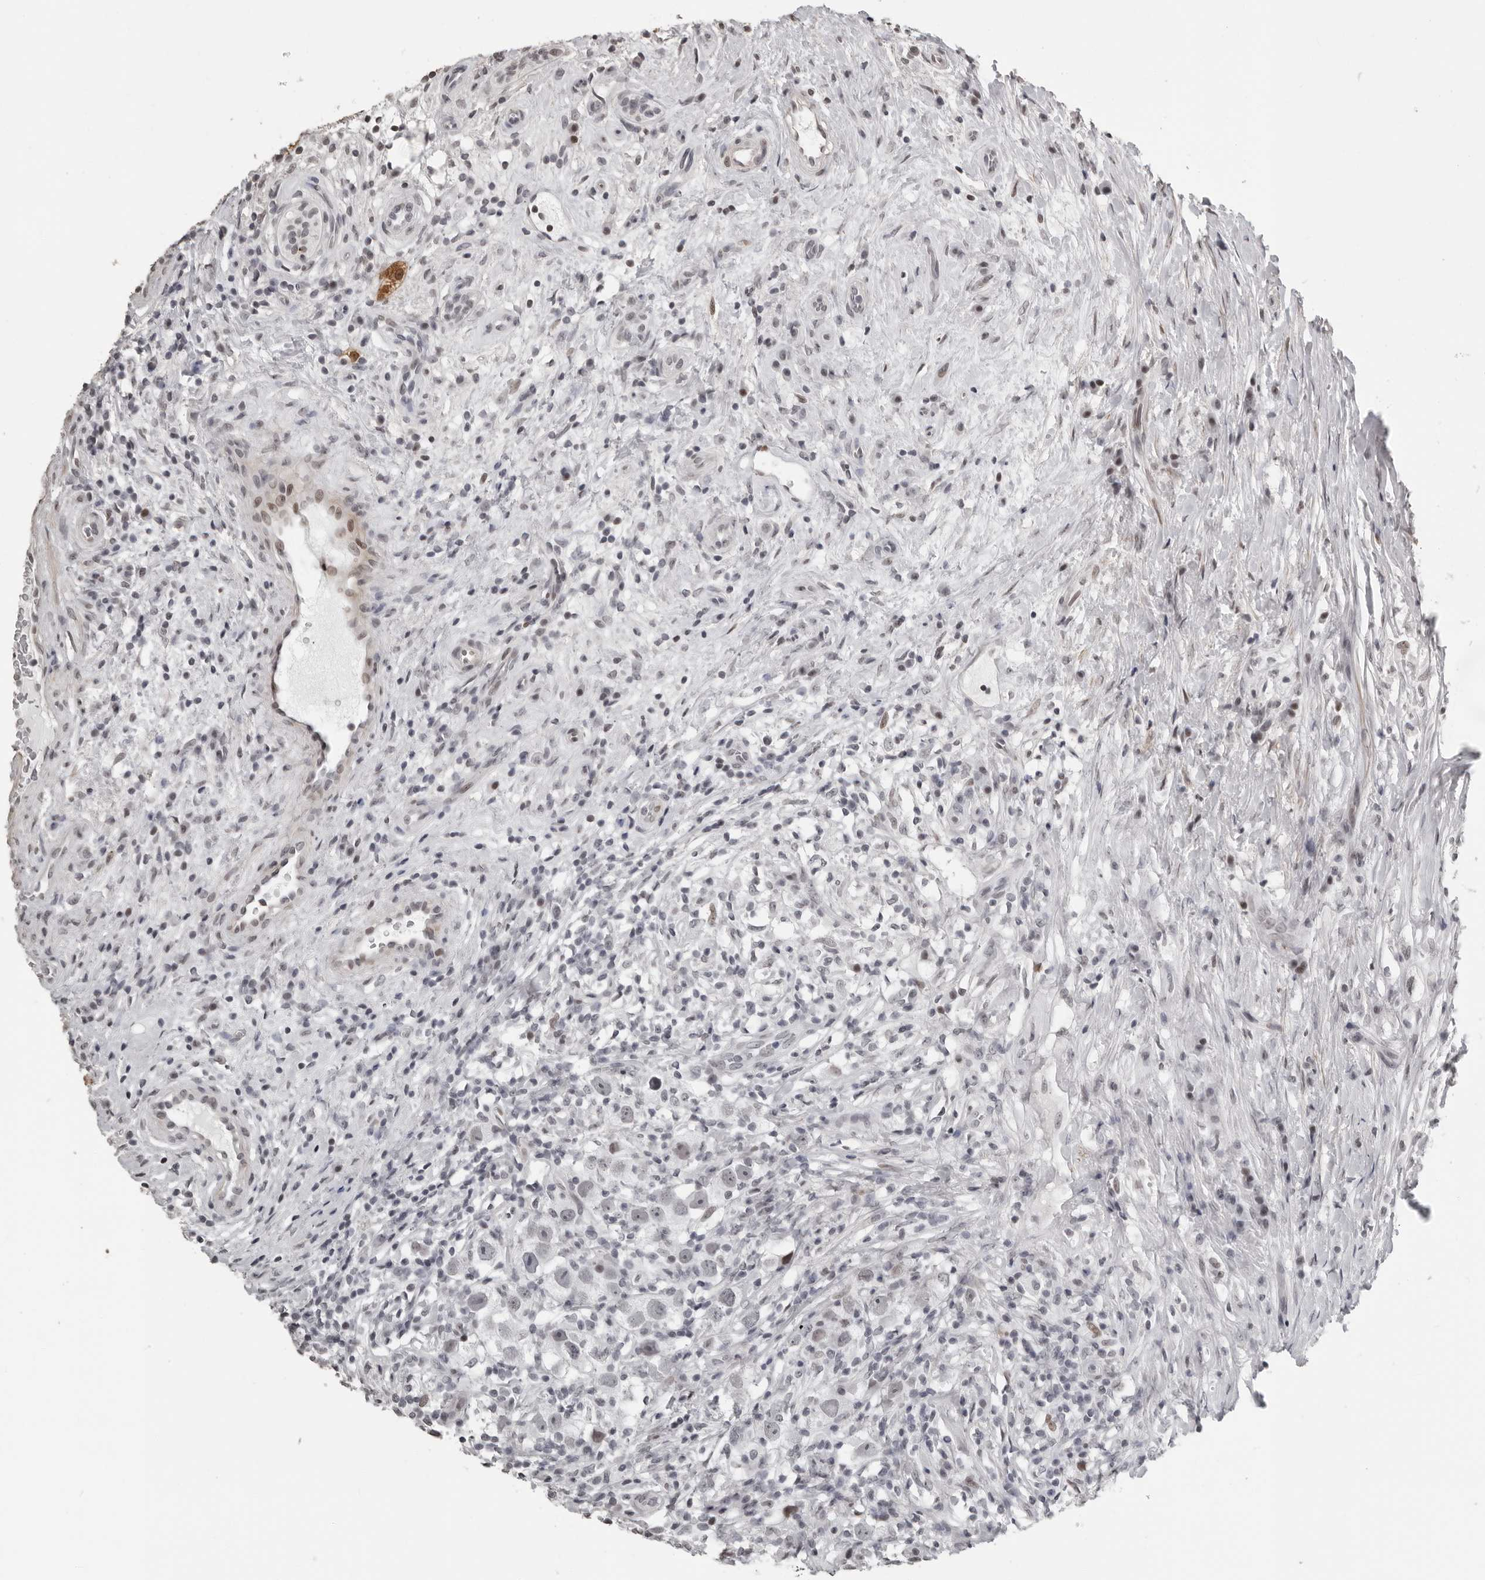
{"staining": {"intensity": "negative", "quantity": "none", "location": "none"}, "tissue": "testis cancer", "cell_type": "Tumor cells", "image_type": "cancer", "snomed": [{"axis": "morphology", "description": "Seminoma, NOS"}, {"axis": "topography", "description": "Testis"}], "caption": "Protein analysis of testis cancer shows no significant staining in tumor cells.", "gene": "ORC1", "patient": {"sex": "male", "age": 49}}